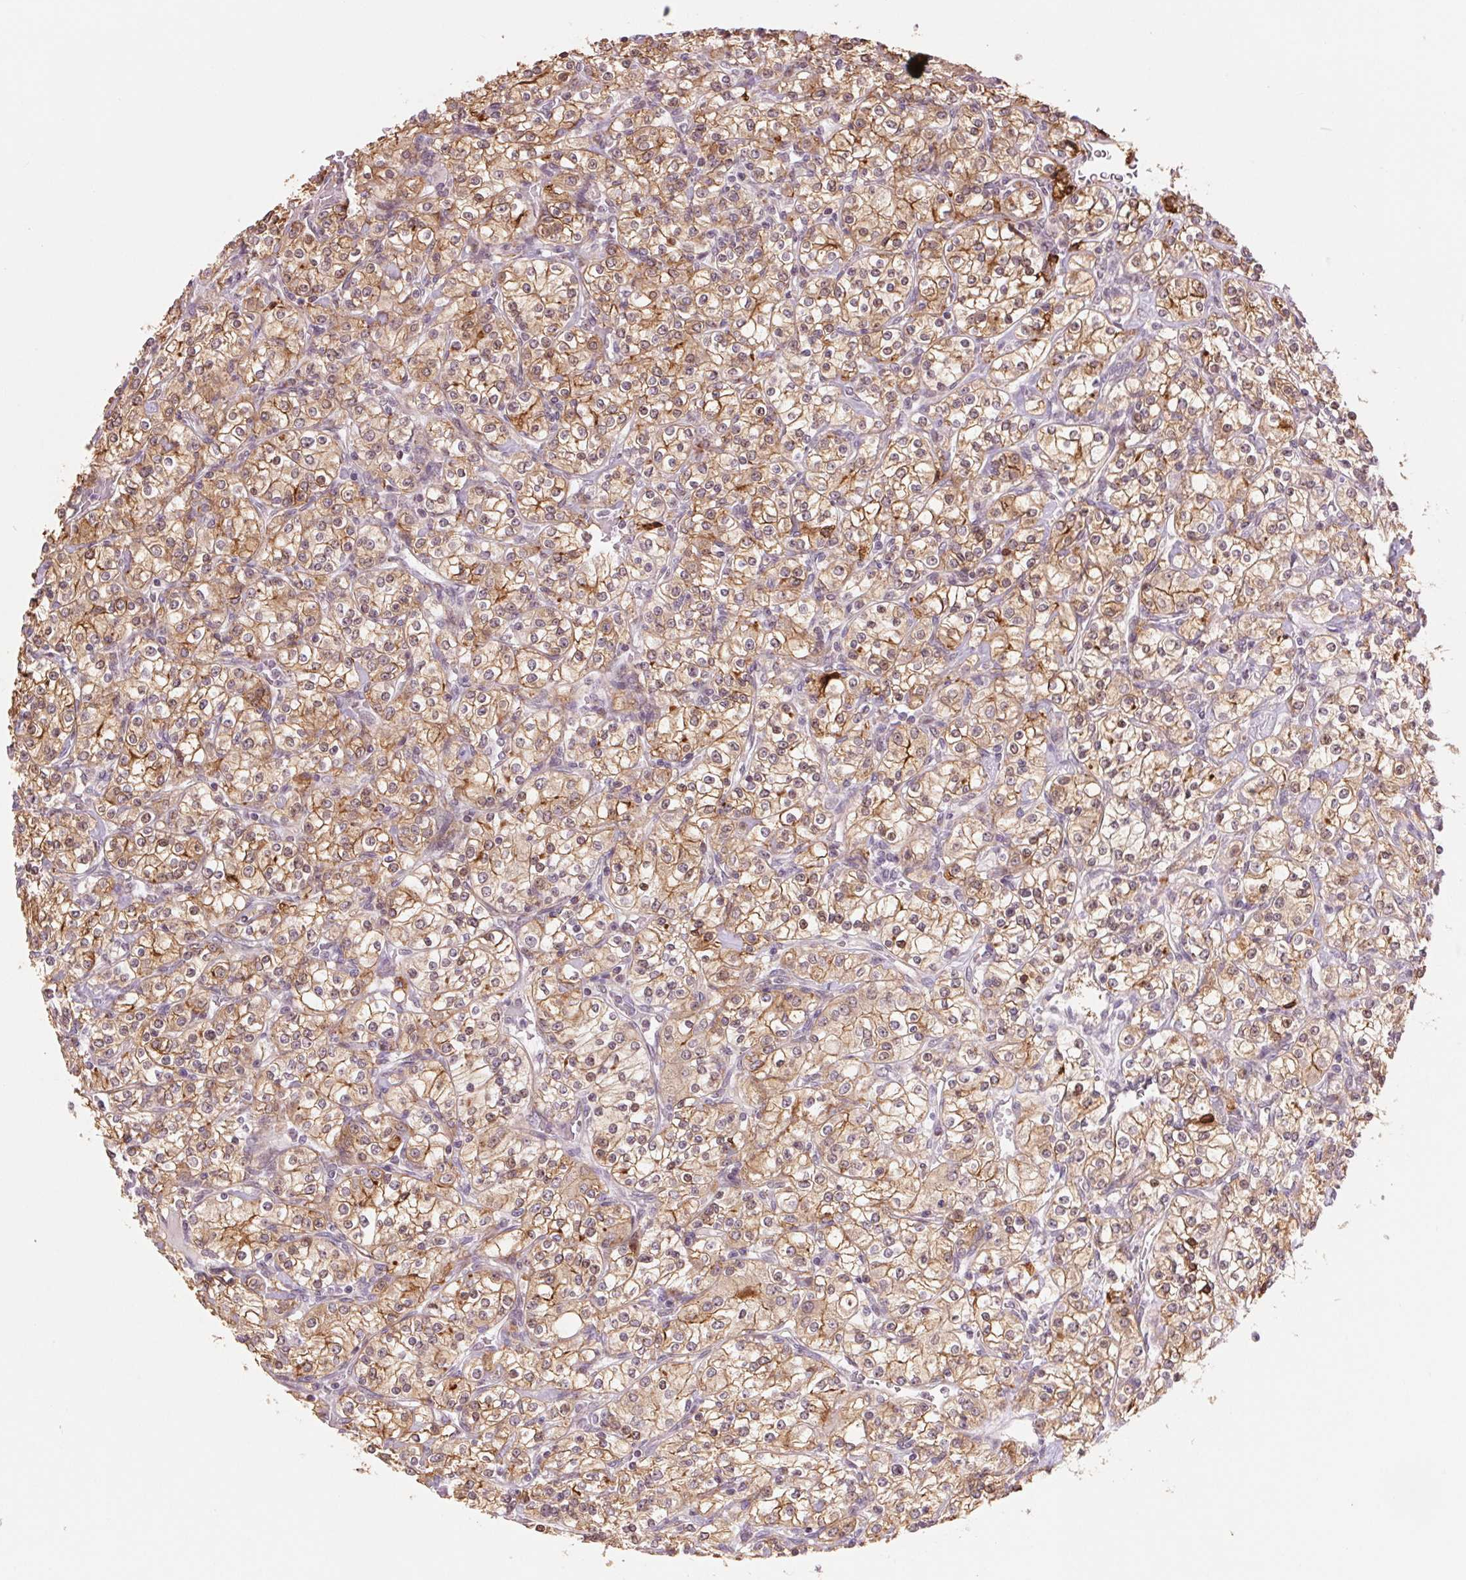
{"staining": {"intensity": "moderate", "quantity": ">75%", "location": "cytoplasmic/membranous"}, "tissue": "renal cancer", "cell_type": "Tumor cells", "image_type": "cancer", "snomed": [{"axis": "morphology", "description": "Adenocarcinoma, NOS"}, {"axis": "topography", "description": "Kidney"}], "caption": "A high-resolution histopathology image shows immunohistochemistry (IHC) staining of renal adenocarcinoma, which shows moderate cytoplasmic/membranous staining in about >75% of tumor cells.", "gene": "ARHGAP32", "patient": {"sex": "male", "age": 77}}